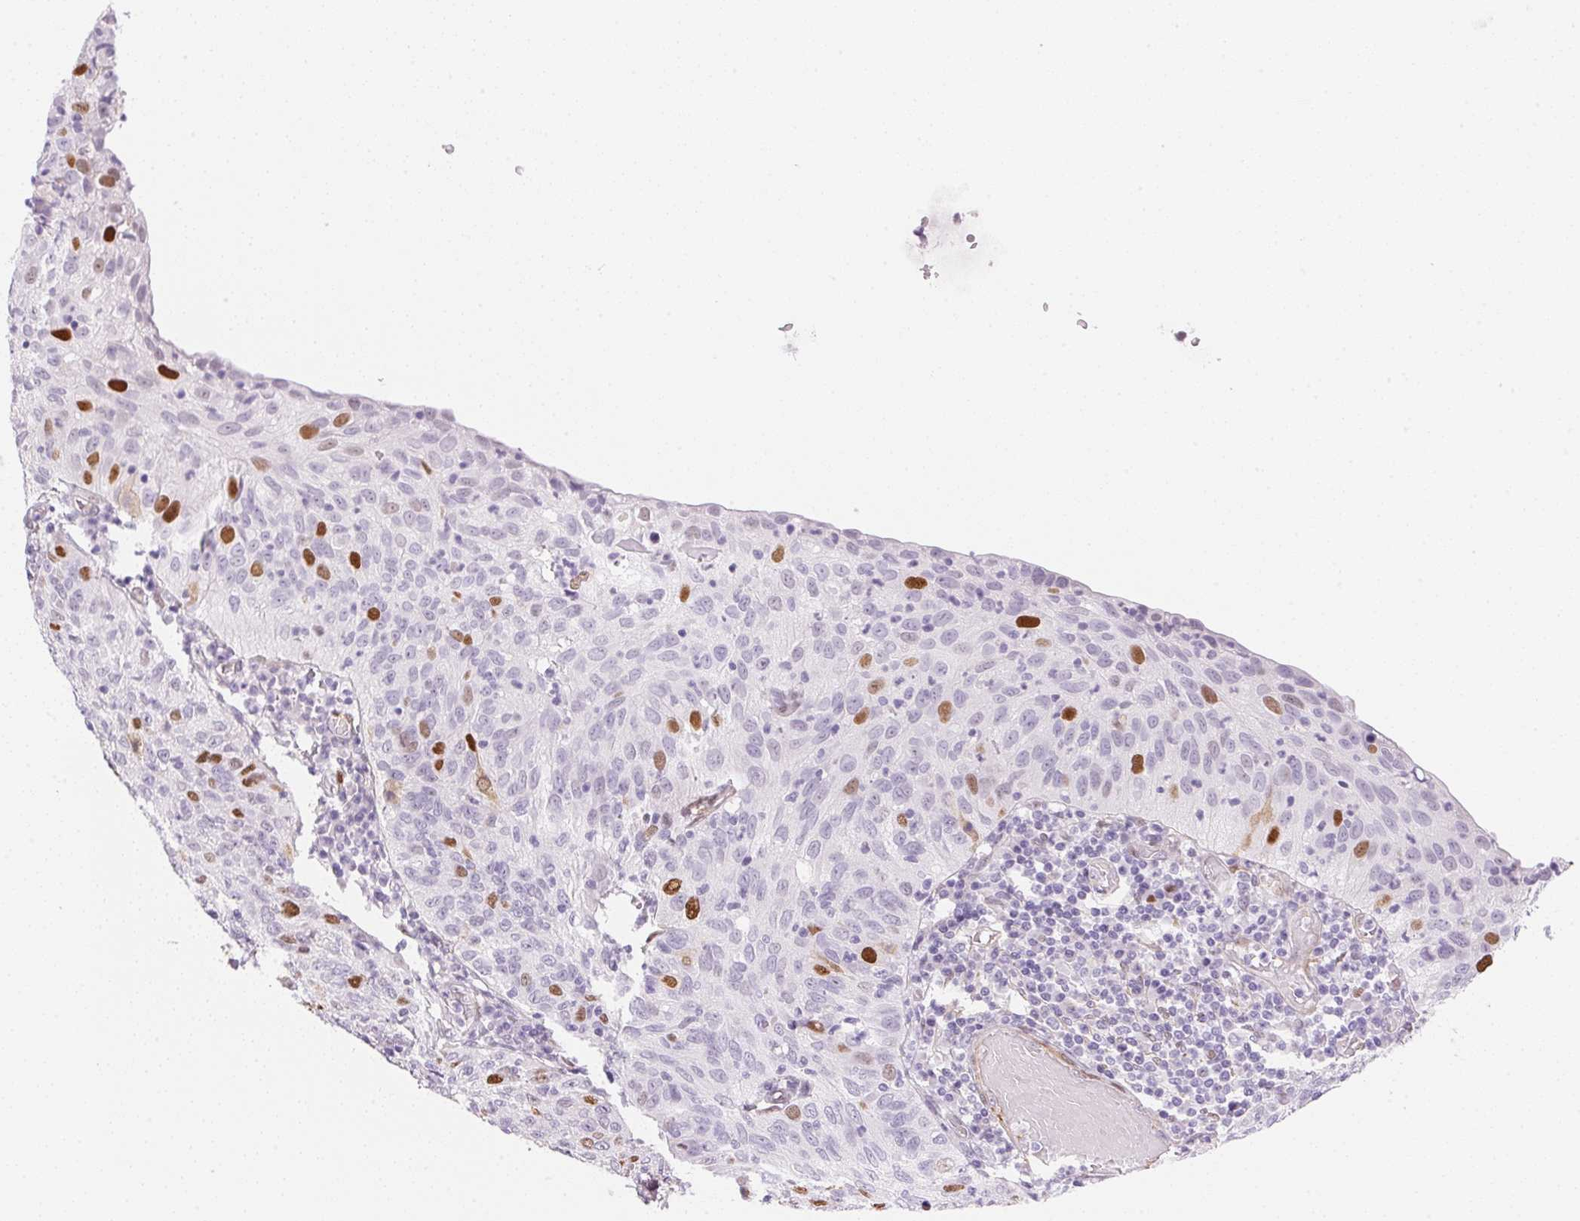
{"staining": {"intensity": "strong", "quantity": "<25%", "location": "nuclear"}, "tissue": "cervical cancer", "cell_type": "Tumor cells", "image_type": "cancer", "snomed": [{"axis": "morphology", "description": "Squamous cell carcinoma, NOS"}, {"axis": "topography", "description": "Cervix"}], "caption": "This is a micrograph of IHC staining of cervical cancer, which shows strong expression in the nuclear of tumor cells.", "gene": "SMTN", "patient": {"sex": "female", "age": 52}}